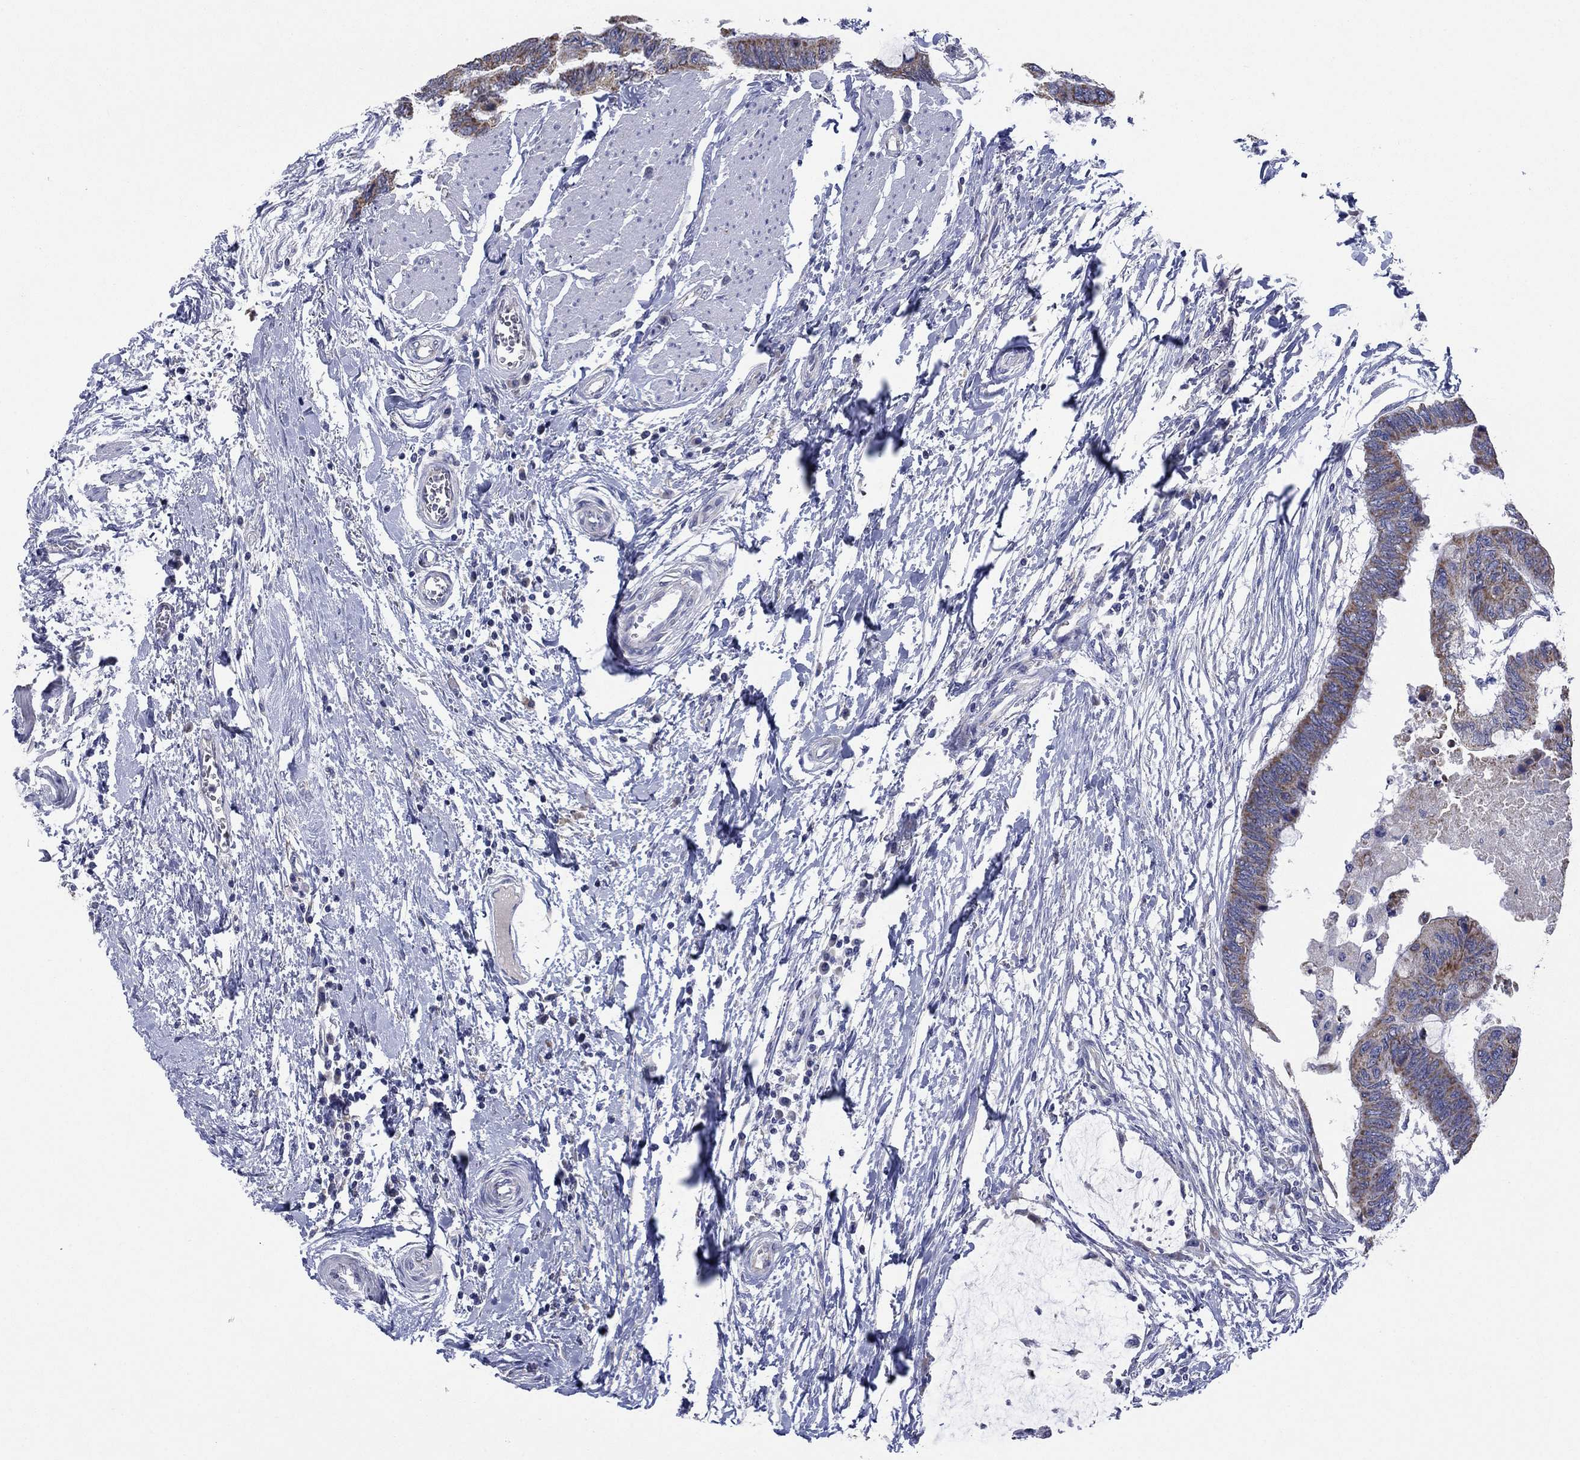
{"staining": {"intensity": "moderate", "quantity": ">75%", "location": "cytoplasmic/membranous"}, "tissue": "colorectal cancer", "cell_type": "Tumor cells", "image_type": "cancer", "snomed": [{"axis": "morphology", "description": "Normal tissue, NOS"}, {"axis": "morphology", "description": "Adenocarcinoma, NOS"}, {"axis": "topography", "description": "Rectum"}, {"axis": "topography", "description": "Peripheral nerve tissue"}], "caption": "IHC of human colorectal adenocarcinoma displays medium levels of moderate cytoplasmic/membranous expression in about >75% of tumor cells.", "gene": "CLVS1", "patient": {"sex": "male", "age": 92}}